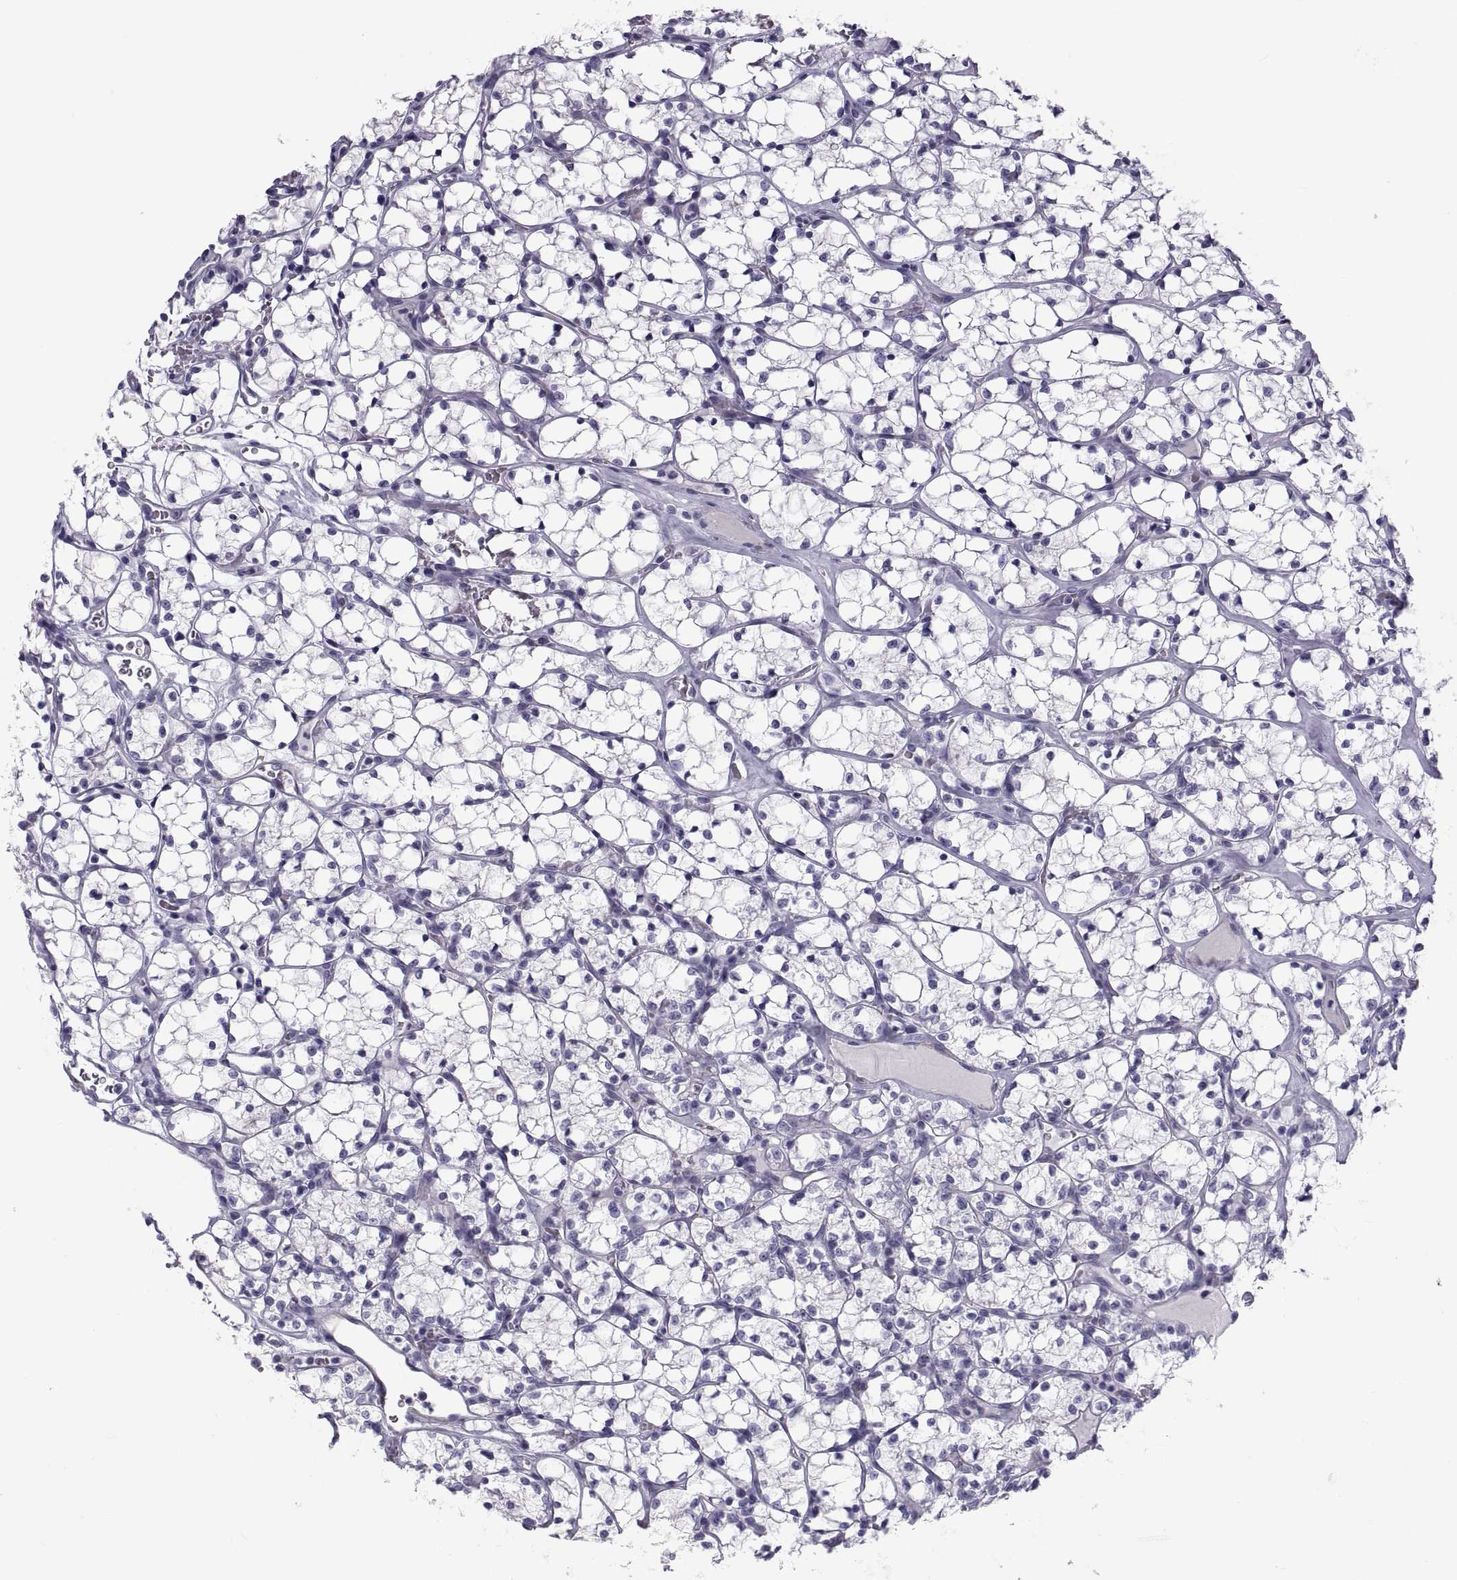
{"staining": {"intensity": "negative", "quantity": "none", "location": "none"}, "tissue": "renal cancer", "cell_type": "Tumor cells", "image_type": "cancer", "snomed": [{"axis": "morphology", "description": "Adenocarcinoma, NOS"}, {"axis": "topography", "description": "Kidney"}], "caption": "IHC of renal cancer (adenocarcinoma) exhibits no expression in tumor cells.", "gene": "MAGEB1", "patient": {"sex": "female", "age": 69}}